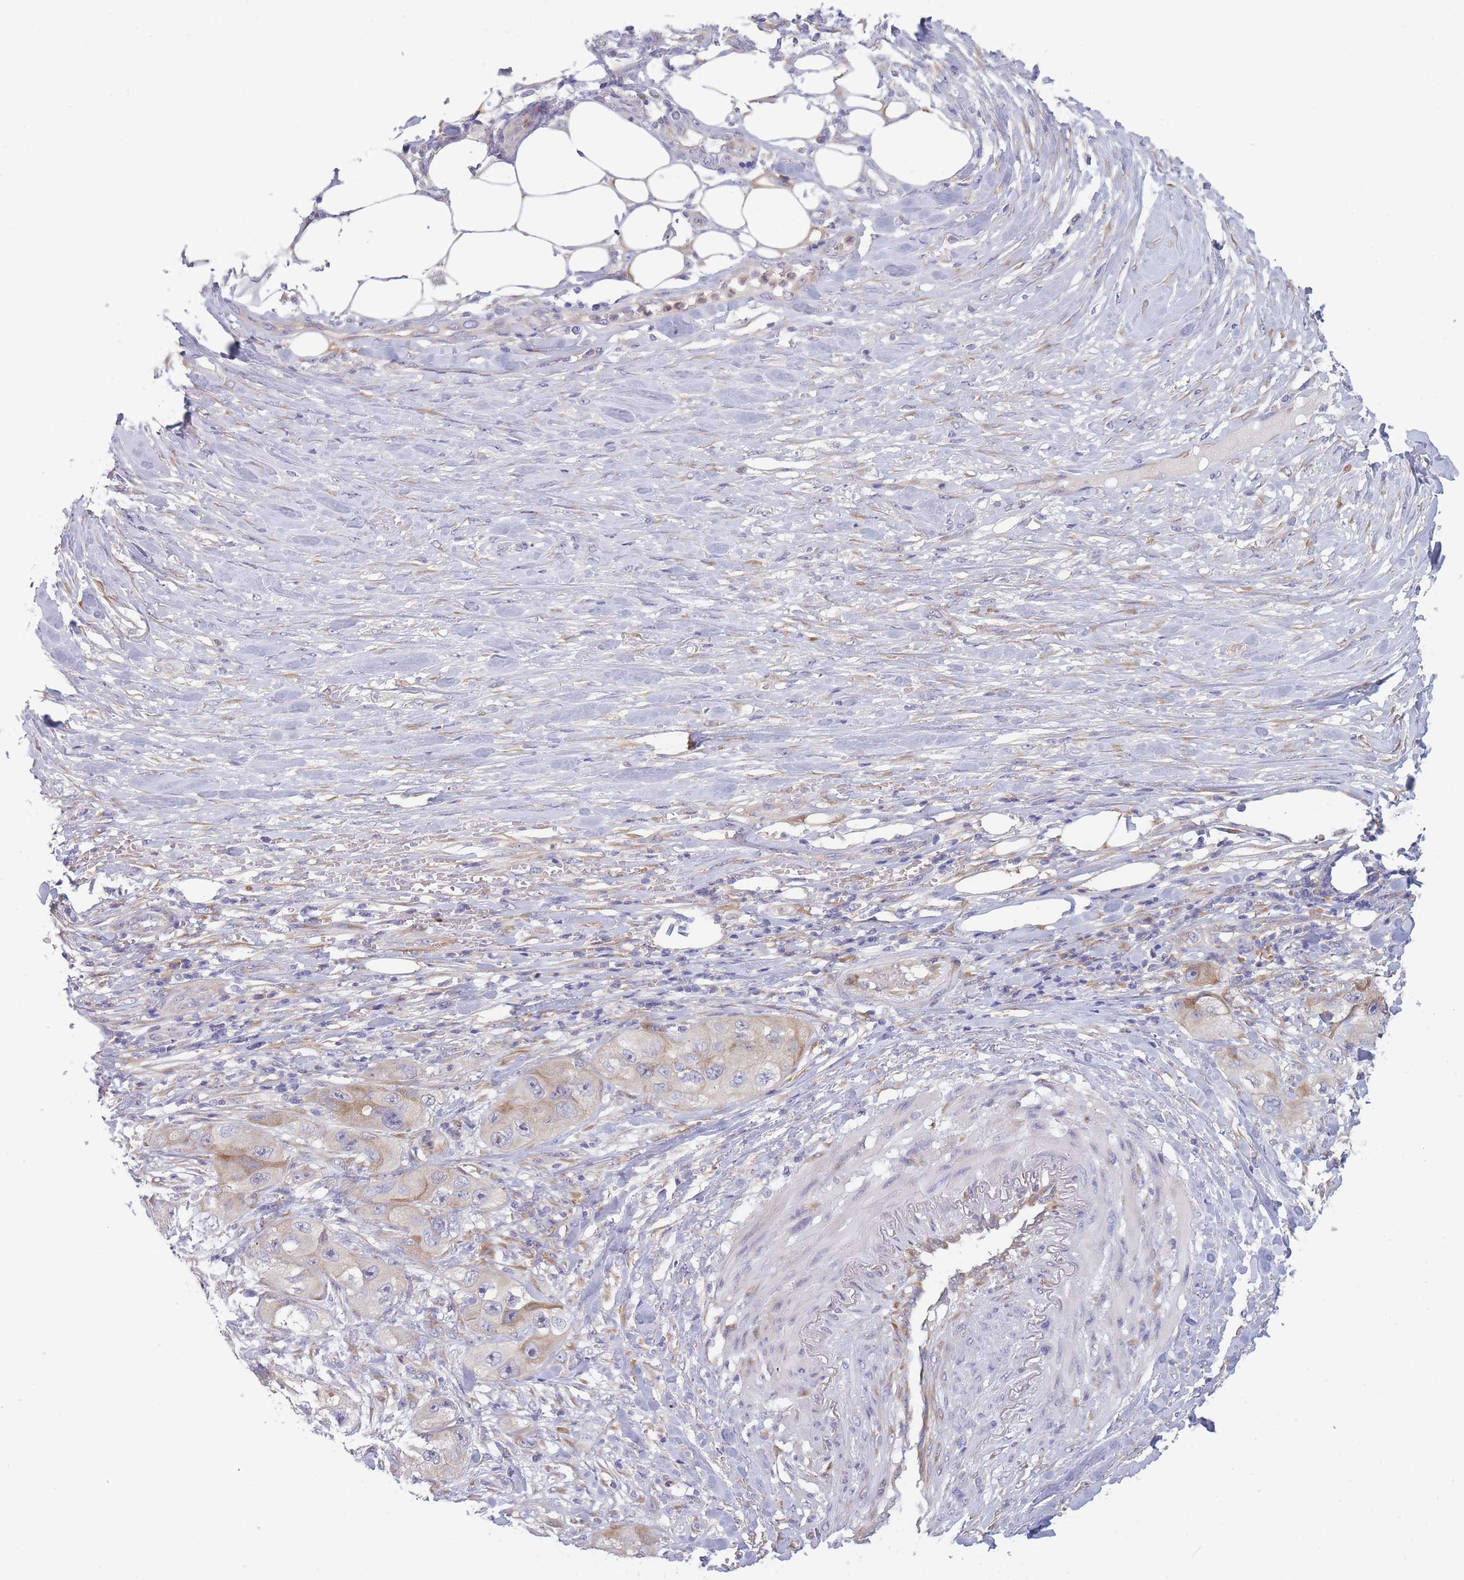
{"staining": {"intensity": "weak", "quantity": "<25%", "location": "cytoplasmic/membranous"}, "tissue": "skin cancer", "cell_type": "Tumor cells", "image_type": "cancer", "snomed": [{"axis": "morphology", "description": "Squamous cell carcinoma, NOS"}, {"axis": "topography", "description": "Skin"}, {"axis": "topography", "description": "Subcutis"}], "caption": "IHC histopathology image of neoplastic tissue: skin squamous cell carcinoma stained with DAB (3,3'-diaminobenzidine) reveals no significant protein staining in tumor cells.", "gene": "NDUFAF6", "patient": {"sex": "male", "age": 73}}